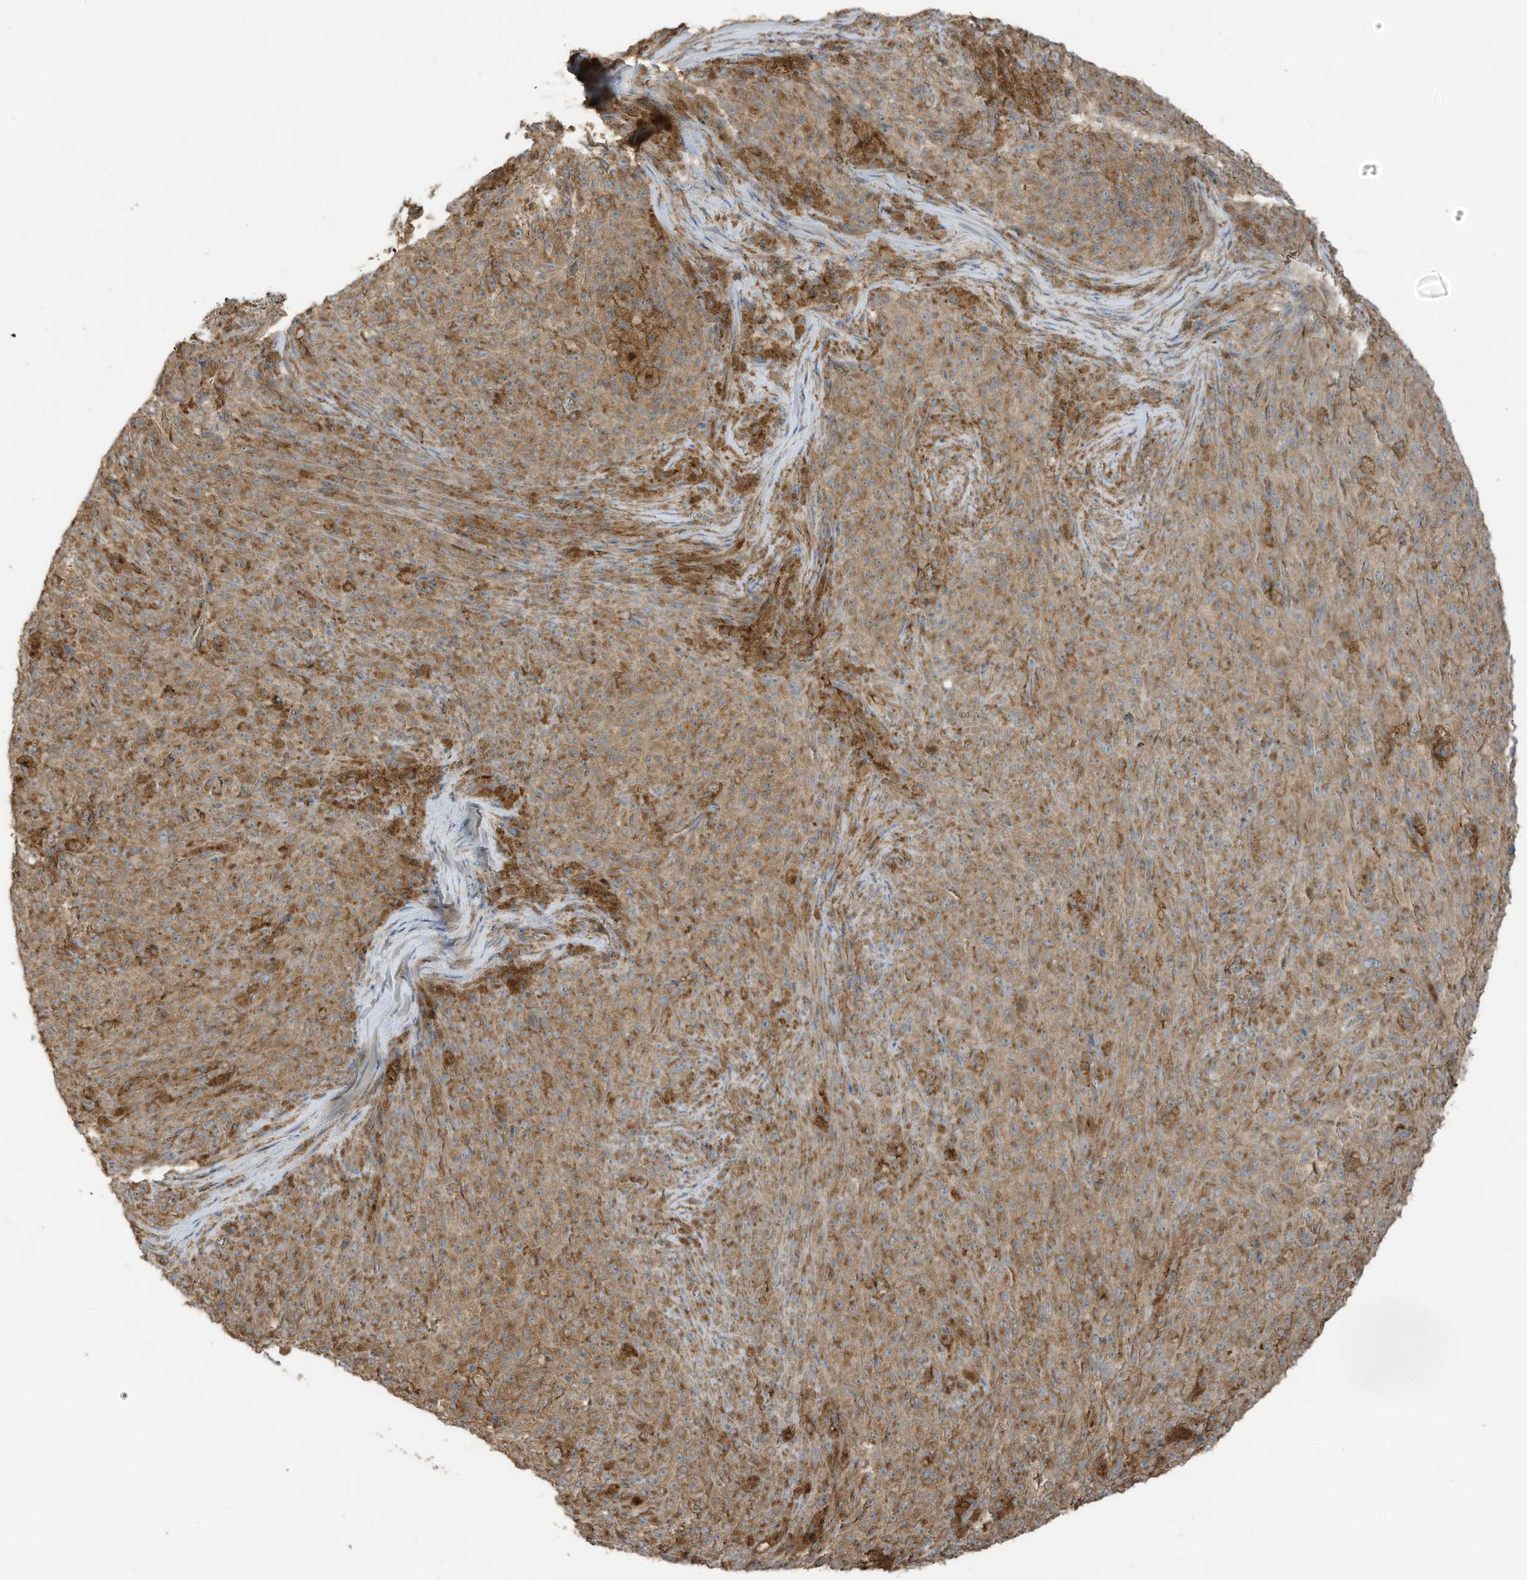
{"staining": {"intensity": "moderate", "quantity": ">75%", "location": "cytoplasmic/membranous"}, "tissue": "melanoma", "cell_type": "Tumor cells", "image_type": "cancer", "snomed": [{"axis": "morphology", "description": "Malignant melanoma, NOS"}, {"axis": "topography", "description": "Skin"}], "caption": "Human melanoma stained with a protein marker displays moderate staining in tumor cells.", "gene": "CGAS", "patient": {"sex": "female", "age": 82}}